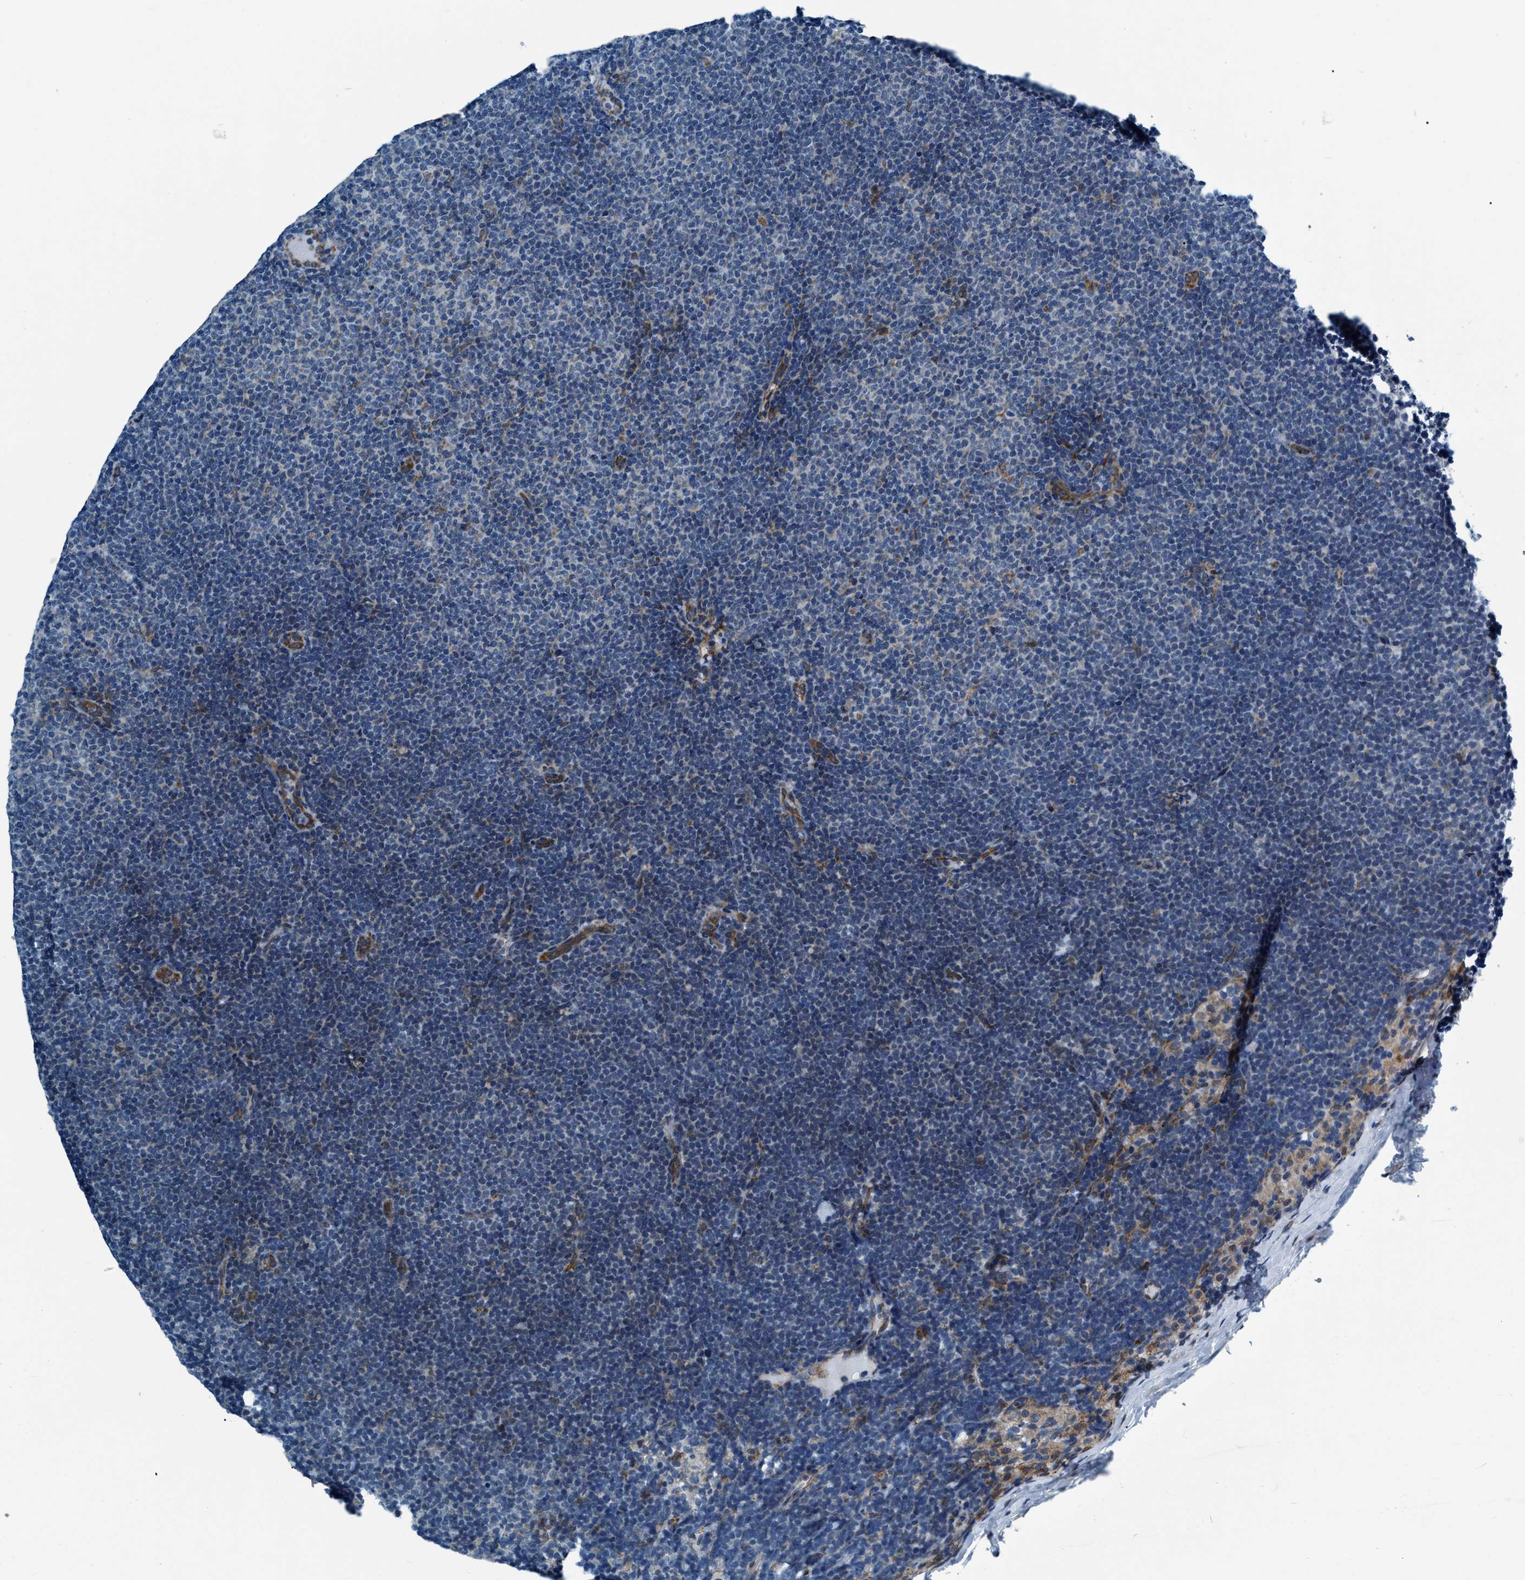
{"staining": {"intensity": "negative", "quantity": "none", "location": "none"}, "tissue": "lymphoma", "cell_type": "Tumor cells", "image_type": "cancer", "snomed": [{"axis": "morphology", "description": "Malignant lymphoma, non-Hodgkin's type, Low grade"}, {"axis": "topography", "description": "Lymph node"}], "caption": "DAB (3,3'-diaminobenzidine) immunohistochemical staining of low-grade malignant lymphoma, non-Hodgkin's type demonstrates no significant staining in tumor cells.", "gene": "ARMC9", "patient": {"sex": "female", "age": 53}}